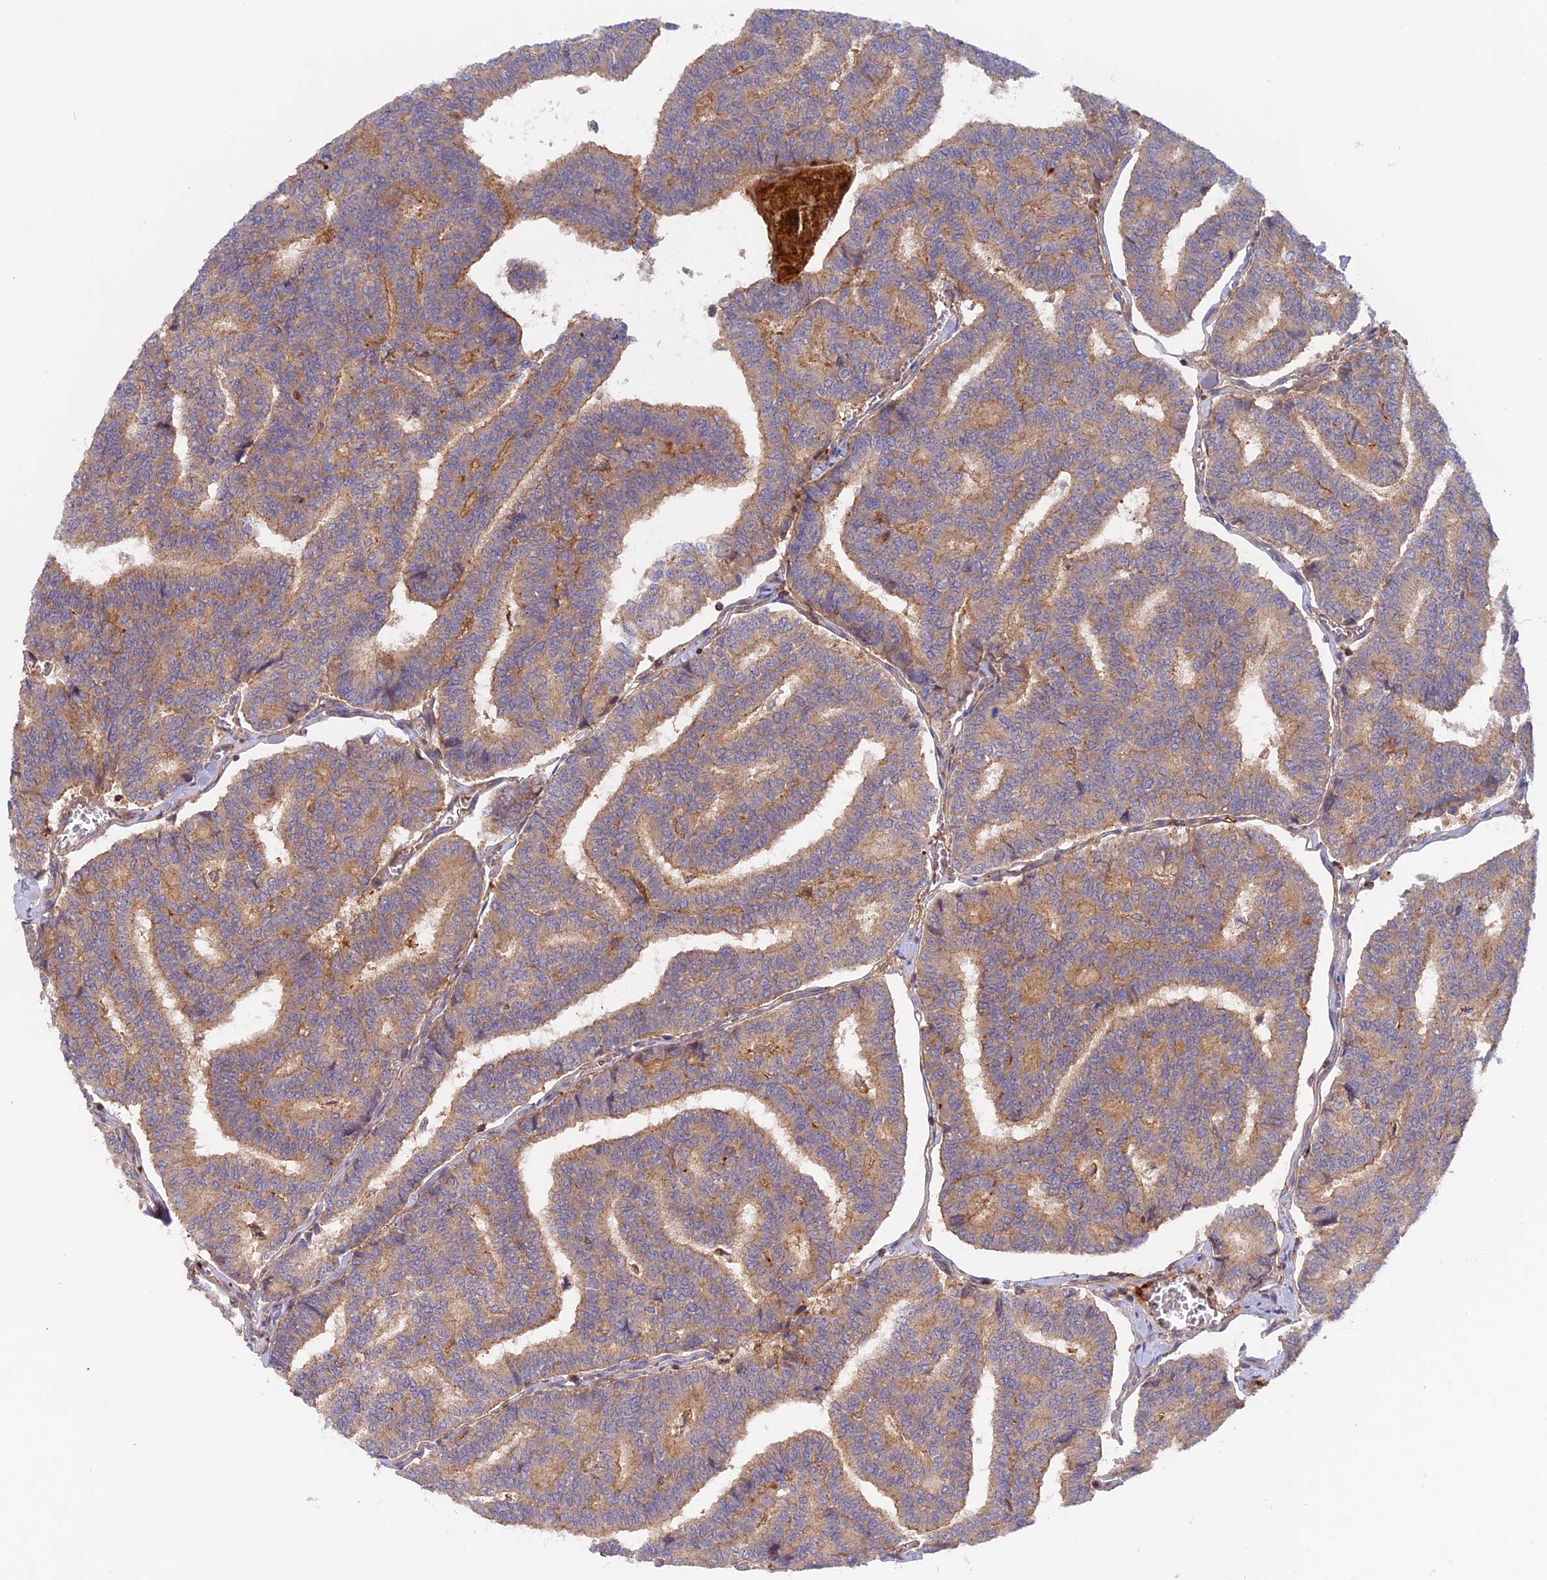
{"staining": {"intensity": "weak", "quantity": "25%-75%", "location": "cytoplasmic/membranous"}, "tissue": "thyroid cancer", "cell_type": "Tumor cells", "image_type": "cancer", "snomed": [{"axis": "morphology", "description": "Papillary adenocarcinoma, NOS"}, {"axis": "topography", "description": "Thyroid gland"}], "caption": "Immunohistochemistry (IHC) histopathology image of human thyroid cancer (papillary adenocarcinoma) stained for a protein (brown), which demonstrates low levels of weak cytoplasmic/membranous expression in about 25%-75% of tumor cells.", "gene": "CPNE7", "patient": {"sex": "female", "age": 35}}